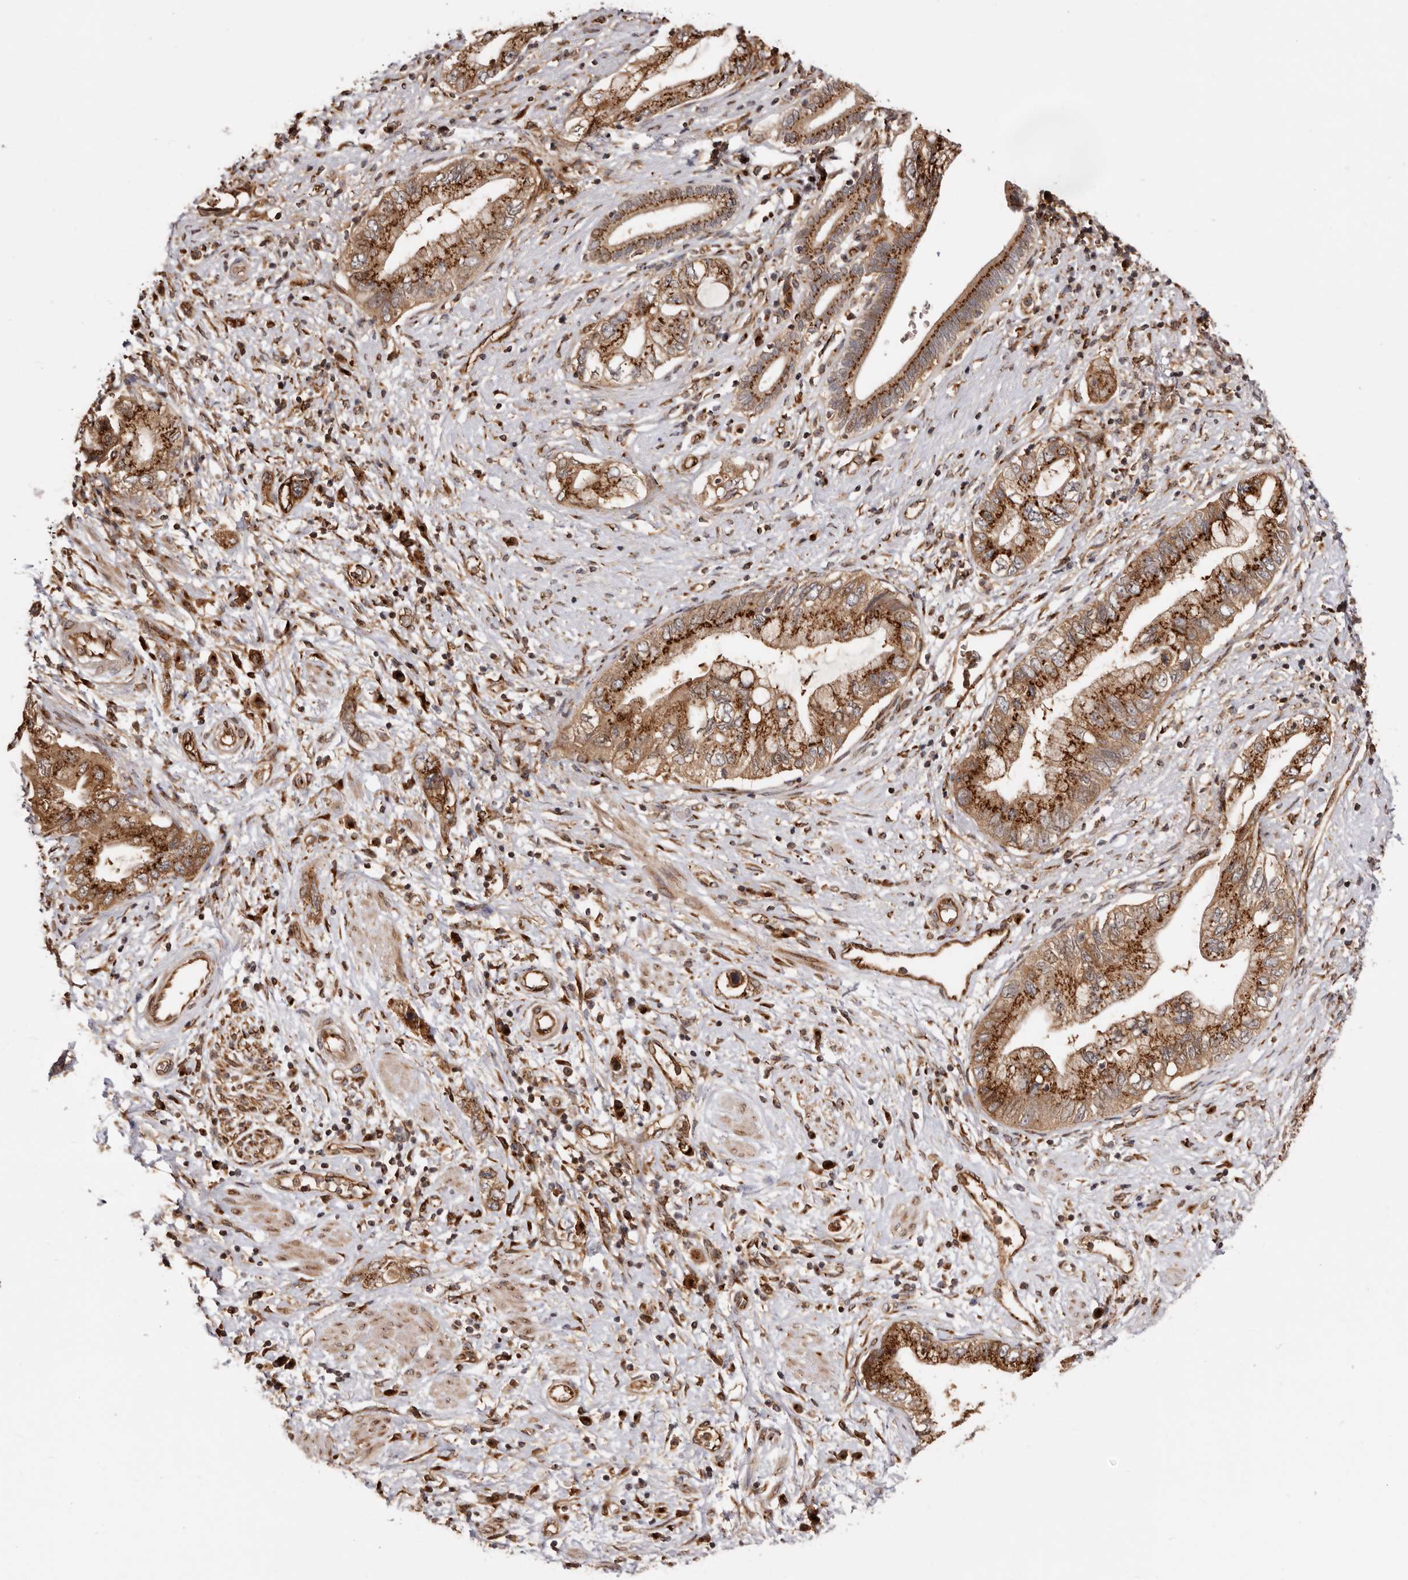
{"staining": {"intensity": "strong", "quantity": ">75%", "location": "cytoplasmic/membranous"}, "tissue": "pancreatic cancer", "cell_type": "Tumor cells", "image_type": "cancer", "snomed": [{"axis": "morphology", "description": "Adenocarcinoma, NOS"}, {"axis": "topography", "description": "Pancreas"}], "caption": "Protein expression by immunohistochemistry reveals strong cytoplasmic/membranous positivity in approximately >75% of tumor cells in pancreatic cancer.", "gene": "GPR27", "patient": {"sex": "female", "age": 73}}